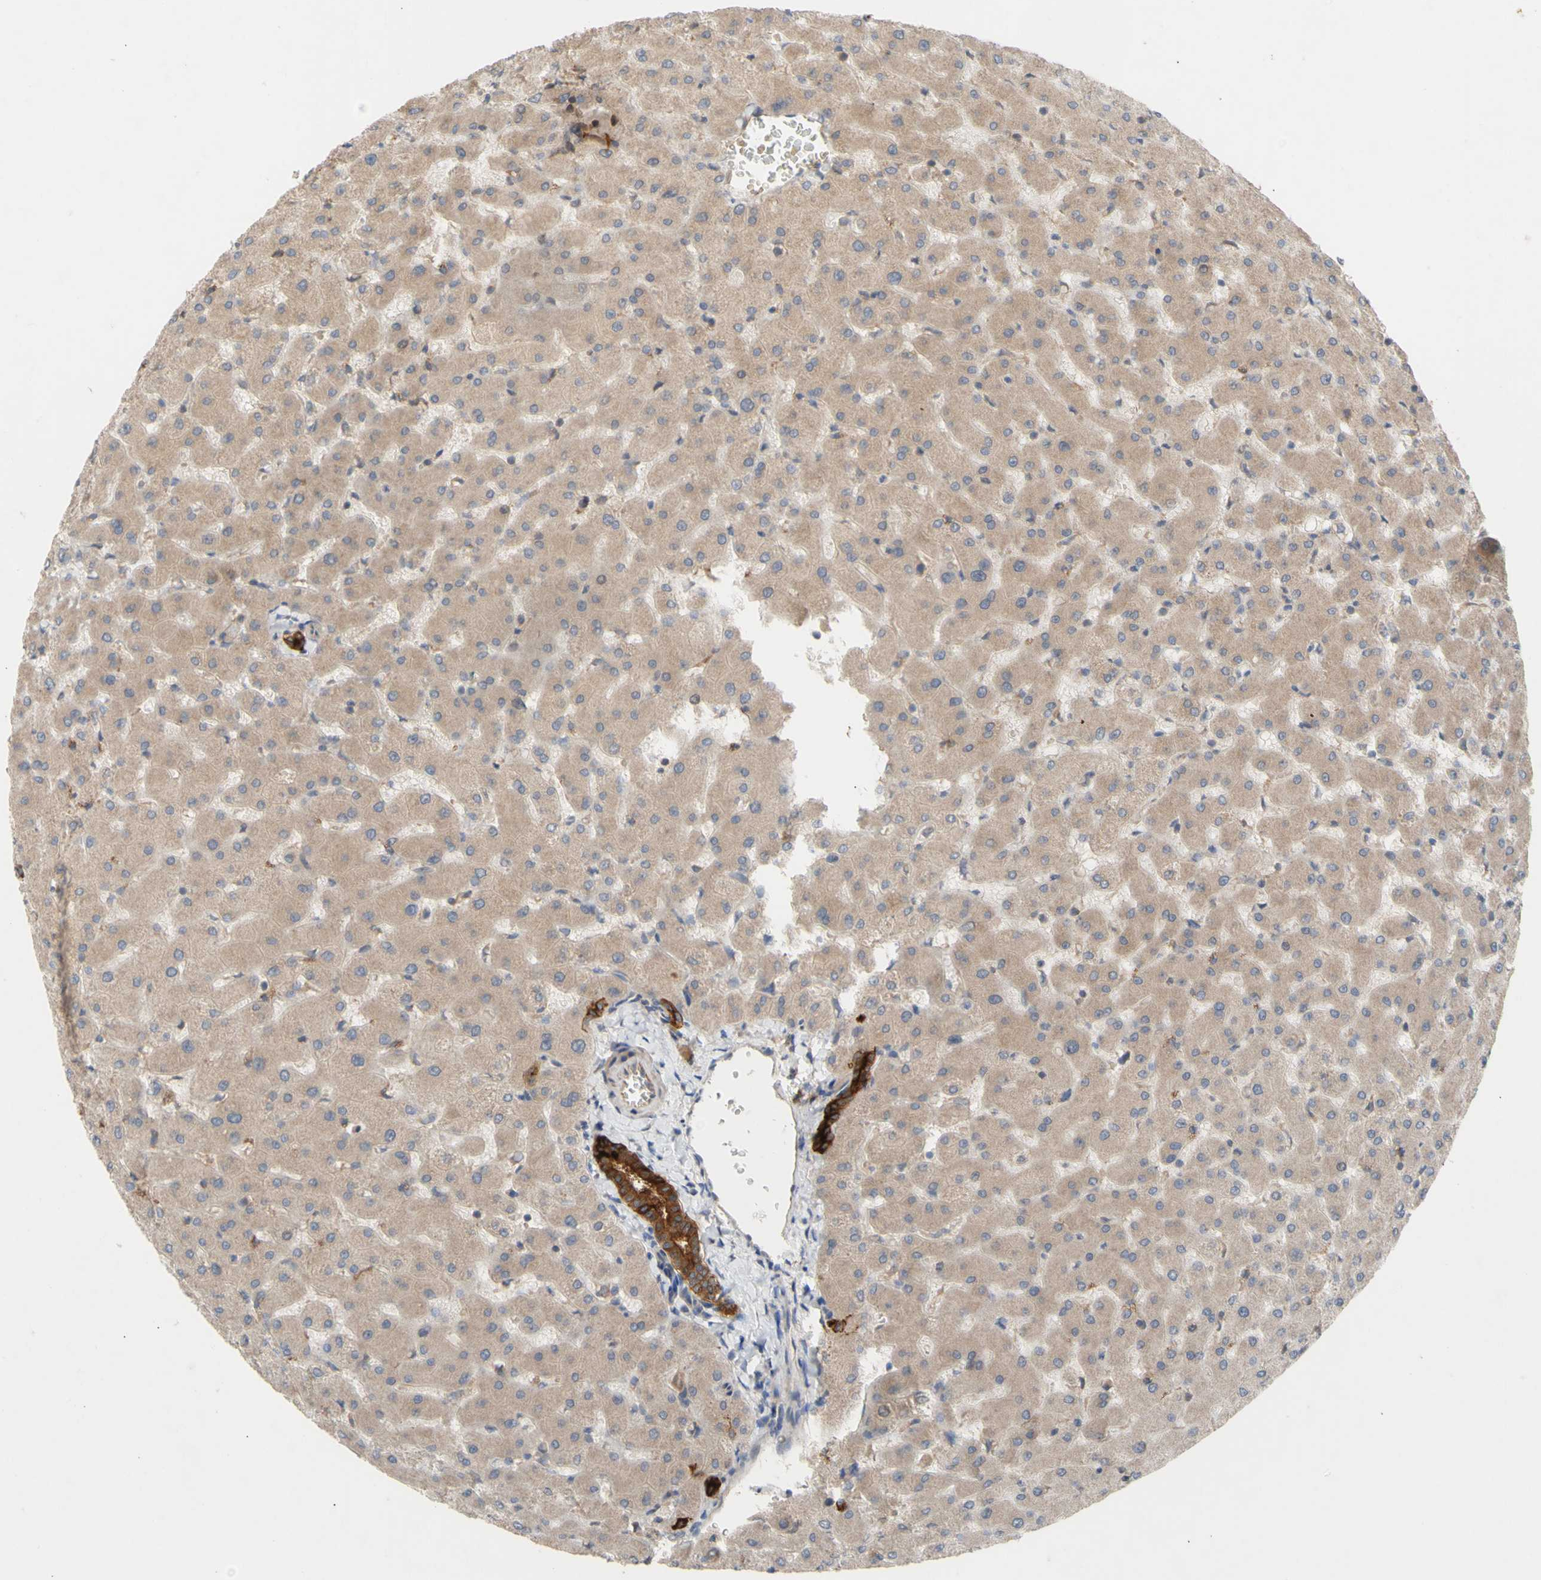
{"staining": {"intensity": "strong", "quantity": ">75%", "location": "cytoplasmic/membranous"}, "tissue": "liver", "cell_type": "Cholangiocytes", "image_type": "normal", "snomed": [{"axis": "morphology", "description": "Normal tissue, NOS"}, {"axis": "topography", "description": "Liver"}], "caption": "This histopathology image reveals immunohistochemistry staining of benign liver, with high strong cytoplasmic/membranous staining in approximately >75% of cholangiocytes.", "gene": "EIF2S3", "patient": {"sex": "female", "age": 63}}